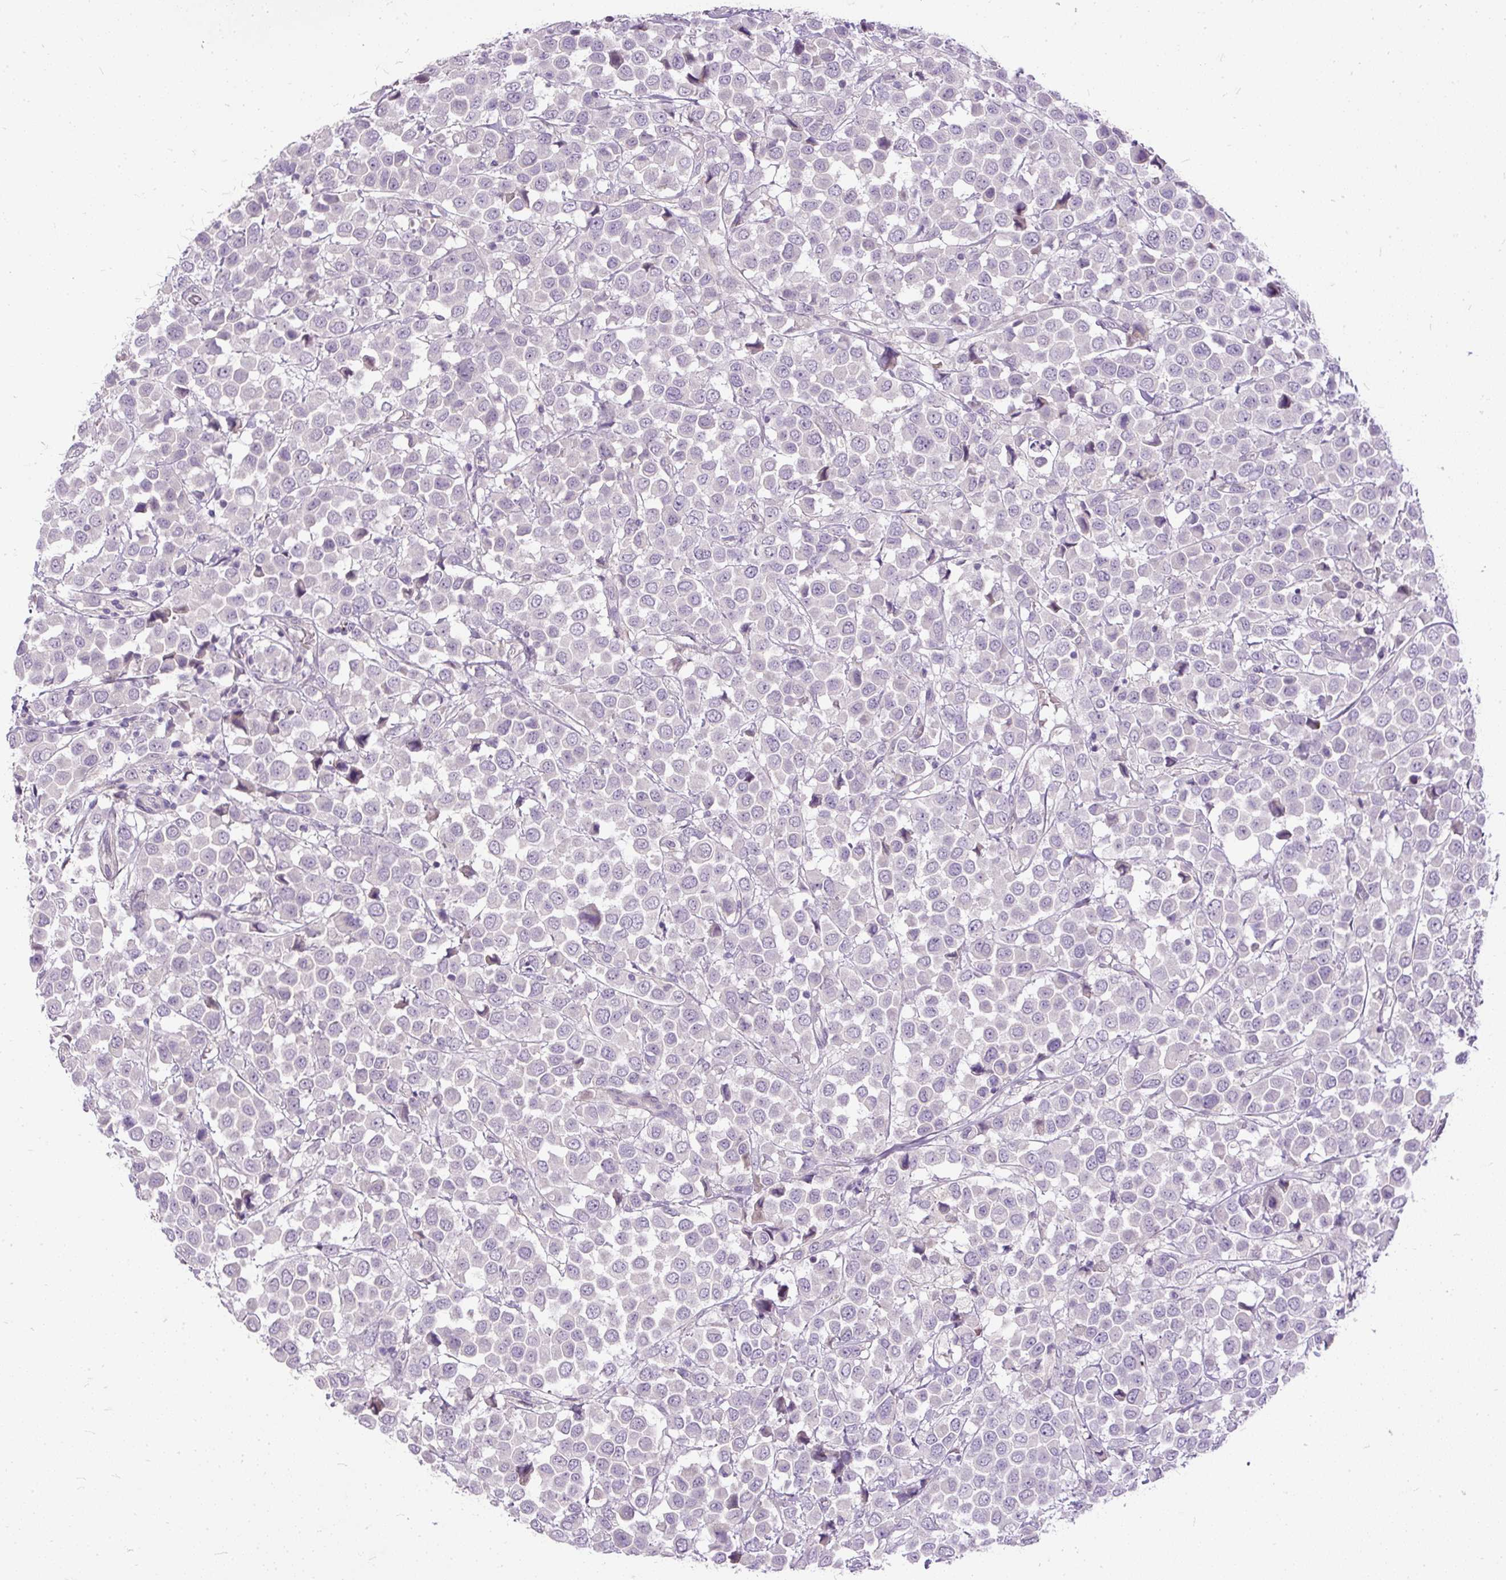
{"staining": {"intensity": "negative", "quantity": "none", "location": "none"}, "tissue": "breast cancer", "cell_type": "Tumor cells", "image_type": "cancer", "snomed": [{"axis": "morphology", "description": "Duct carcinoma"}, {"axis": "topography", "description": "Breast"}], "caption": "Immunohistochemical staining of intraductal carcinoma (breast) shows no significant staining in tumor cells.", "gene": "KRTAP20-3", "patient": {"sex": "female", "age": 61}}